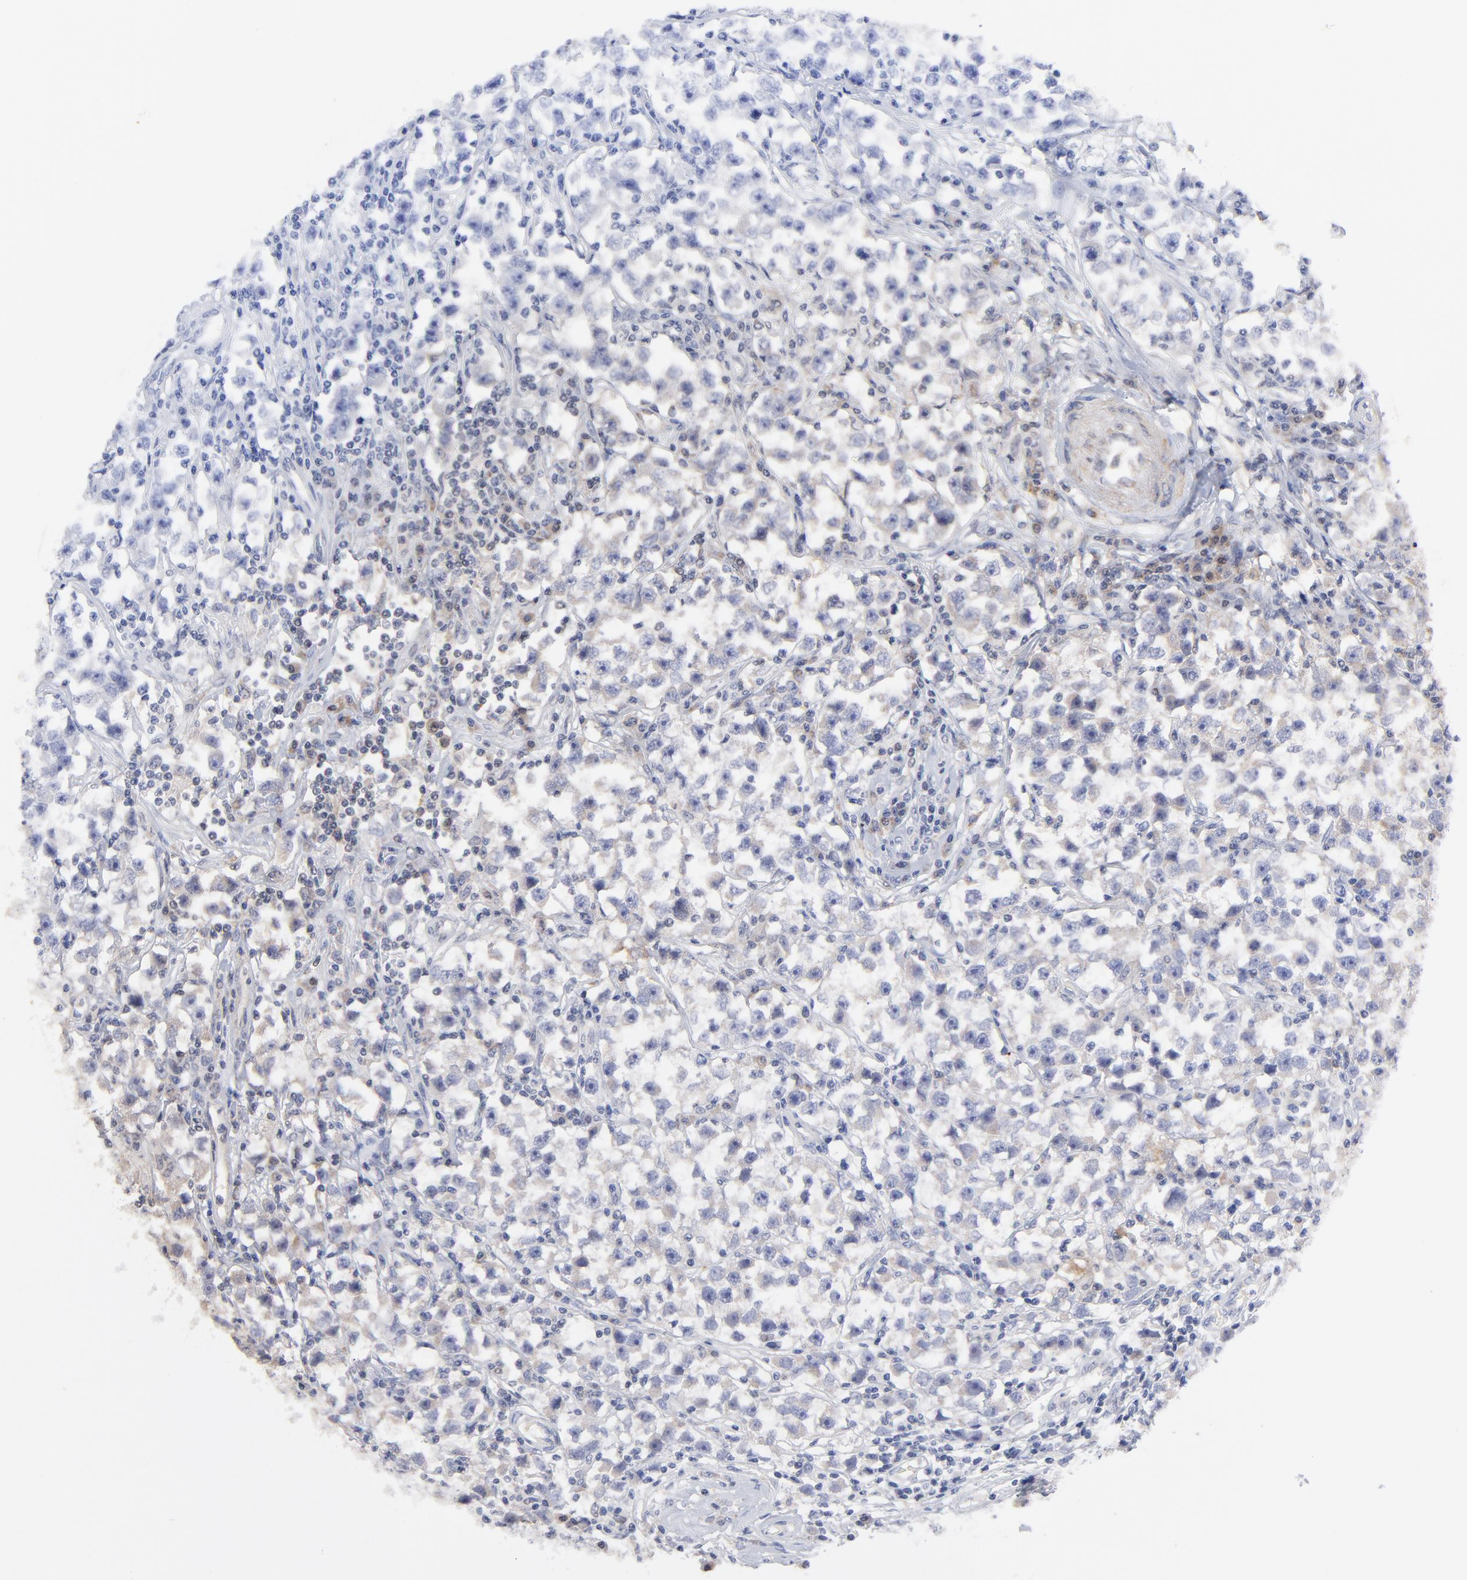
{"staining": {"intensity": "weak", "quantity": "<25%", "location": "cytoplasmic/membranous"}, "tissue": "testis cancer", "cell_type": "Tumor cells", "image_type": "cancer", "snomed": [{"axis": "morphology", "description": "Seminoma, NOS"}, {"axis": "topography", "description": "Testis"}], "caption": "This is a photomicrograph of immunohistochemistry (IHC) staining of seminoma (testis), which shows no staining in tumor cells.", "gene": "TWNK", "patient": {"sex": "male", "age": 33}}